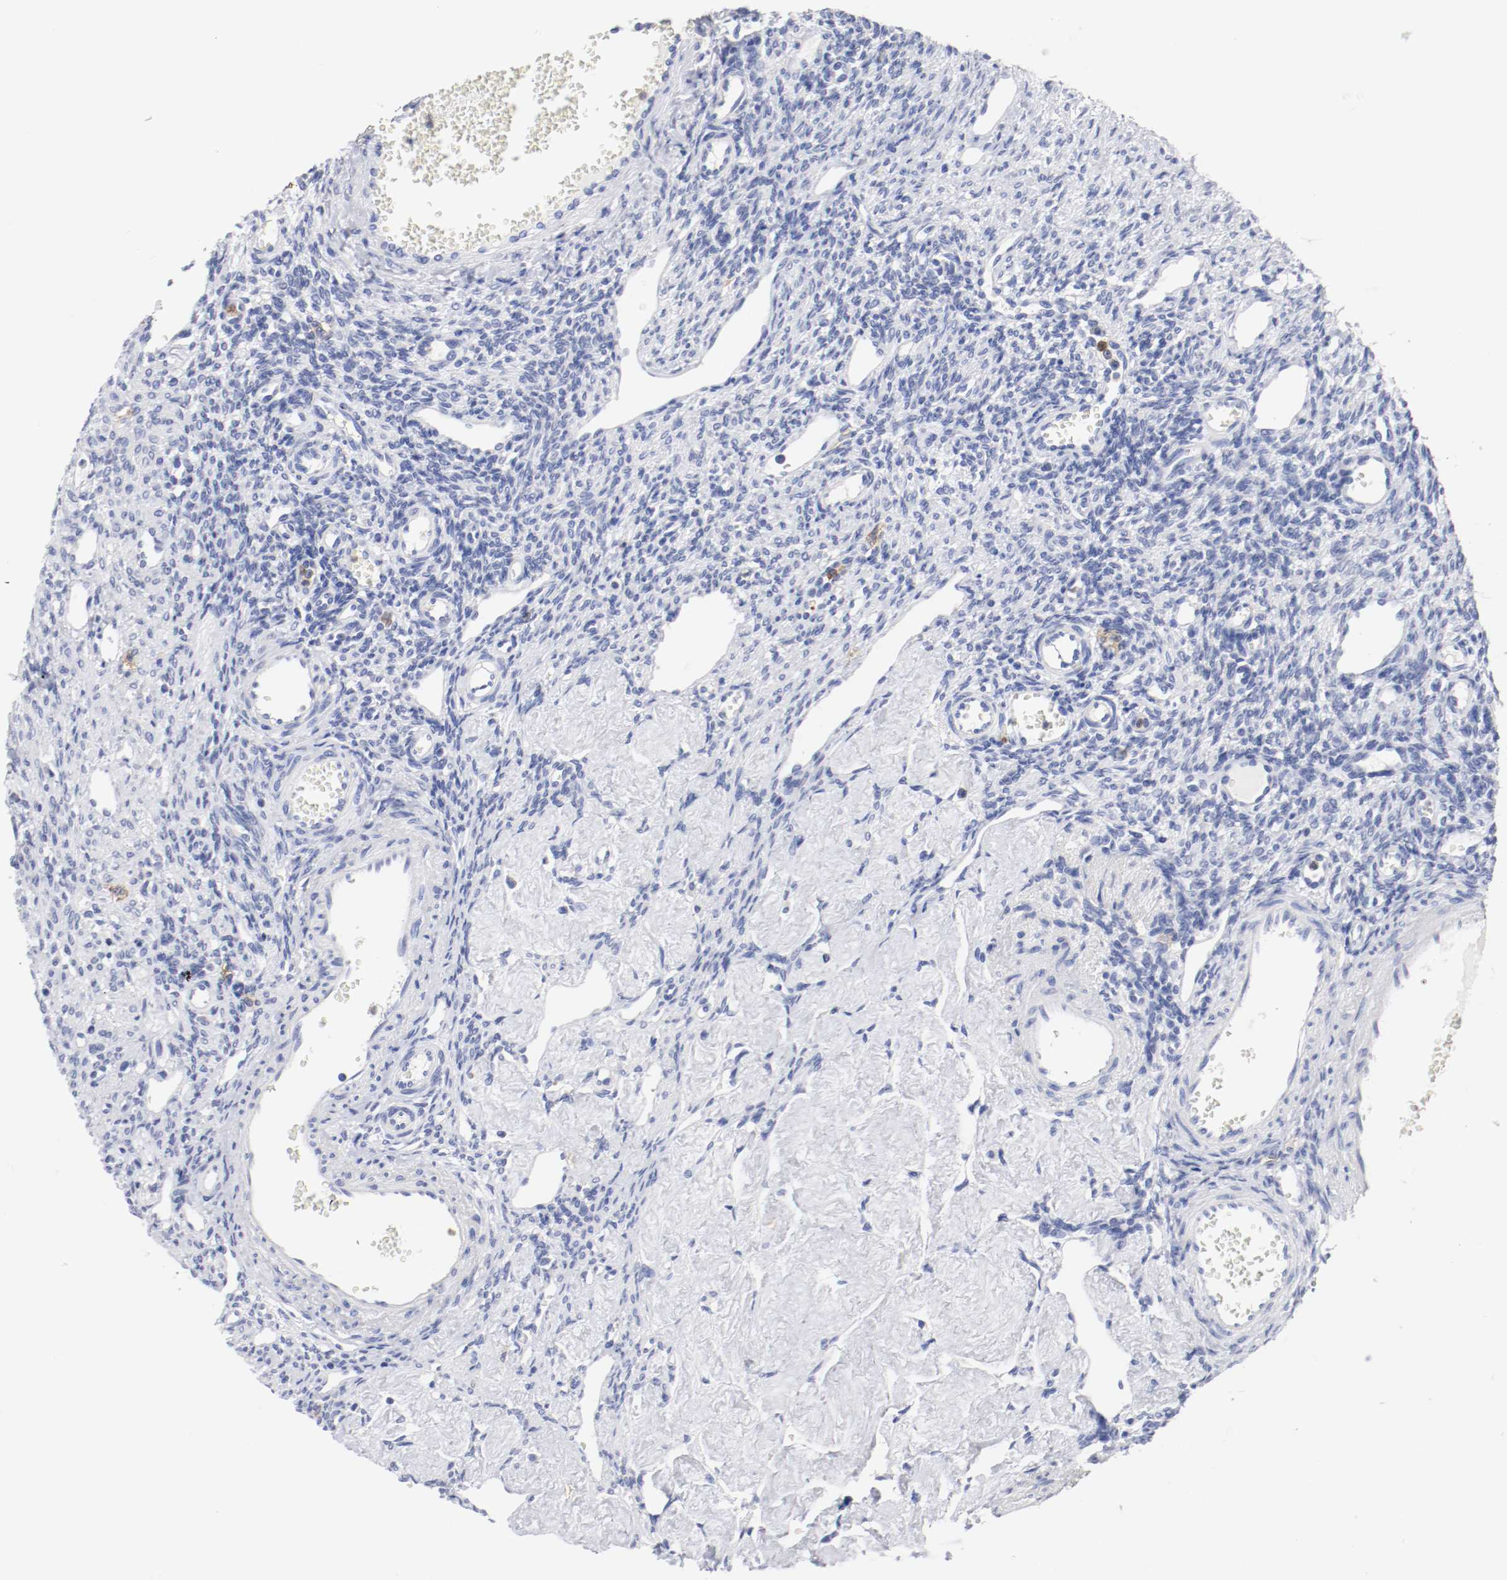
{"staining": {"intensity": "negative", "quantity": "none", "location": "none"}, "tissue": "ovary", "cell_type": "Ovarian stroma cells", "image_type": "normal", "snomed": [{"axis": "morphology", "description": "Normal tissue, NOS"}, {"axis": "topography", "description": "Ovary"}], "caption": "Human ovary stained for a protein using IHC exhibits no expression in ovarian stroma cells.", "gene": "ITGAX", "patient": {"sex": "female", "age": 33}}